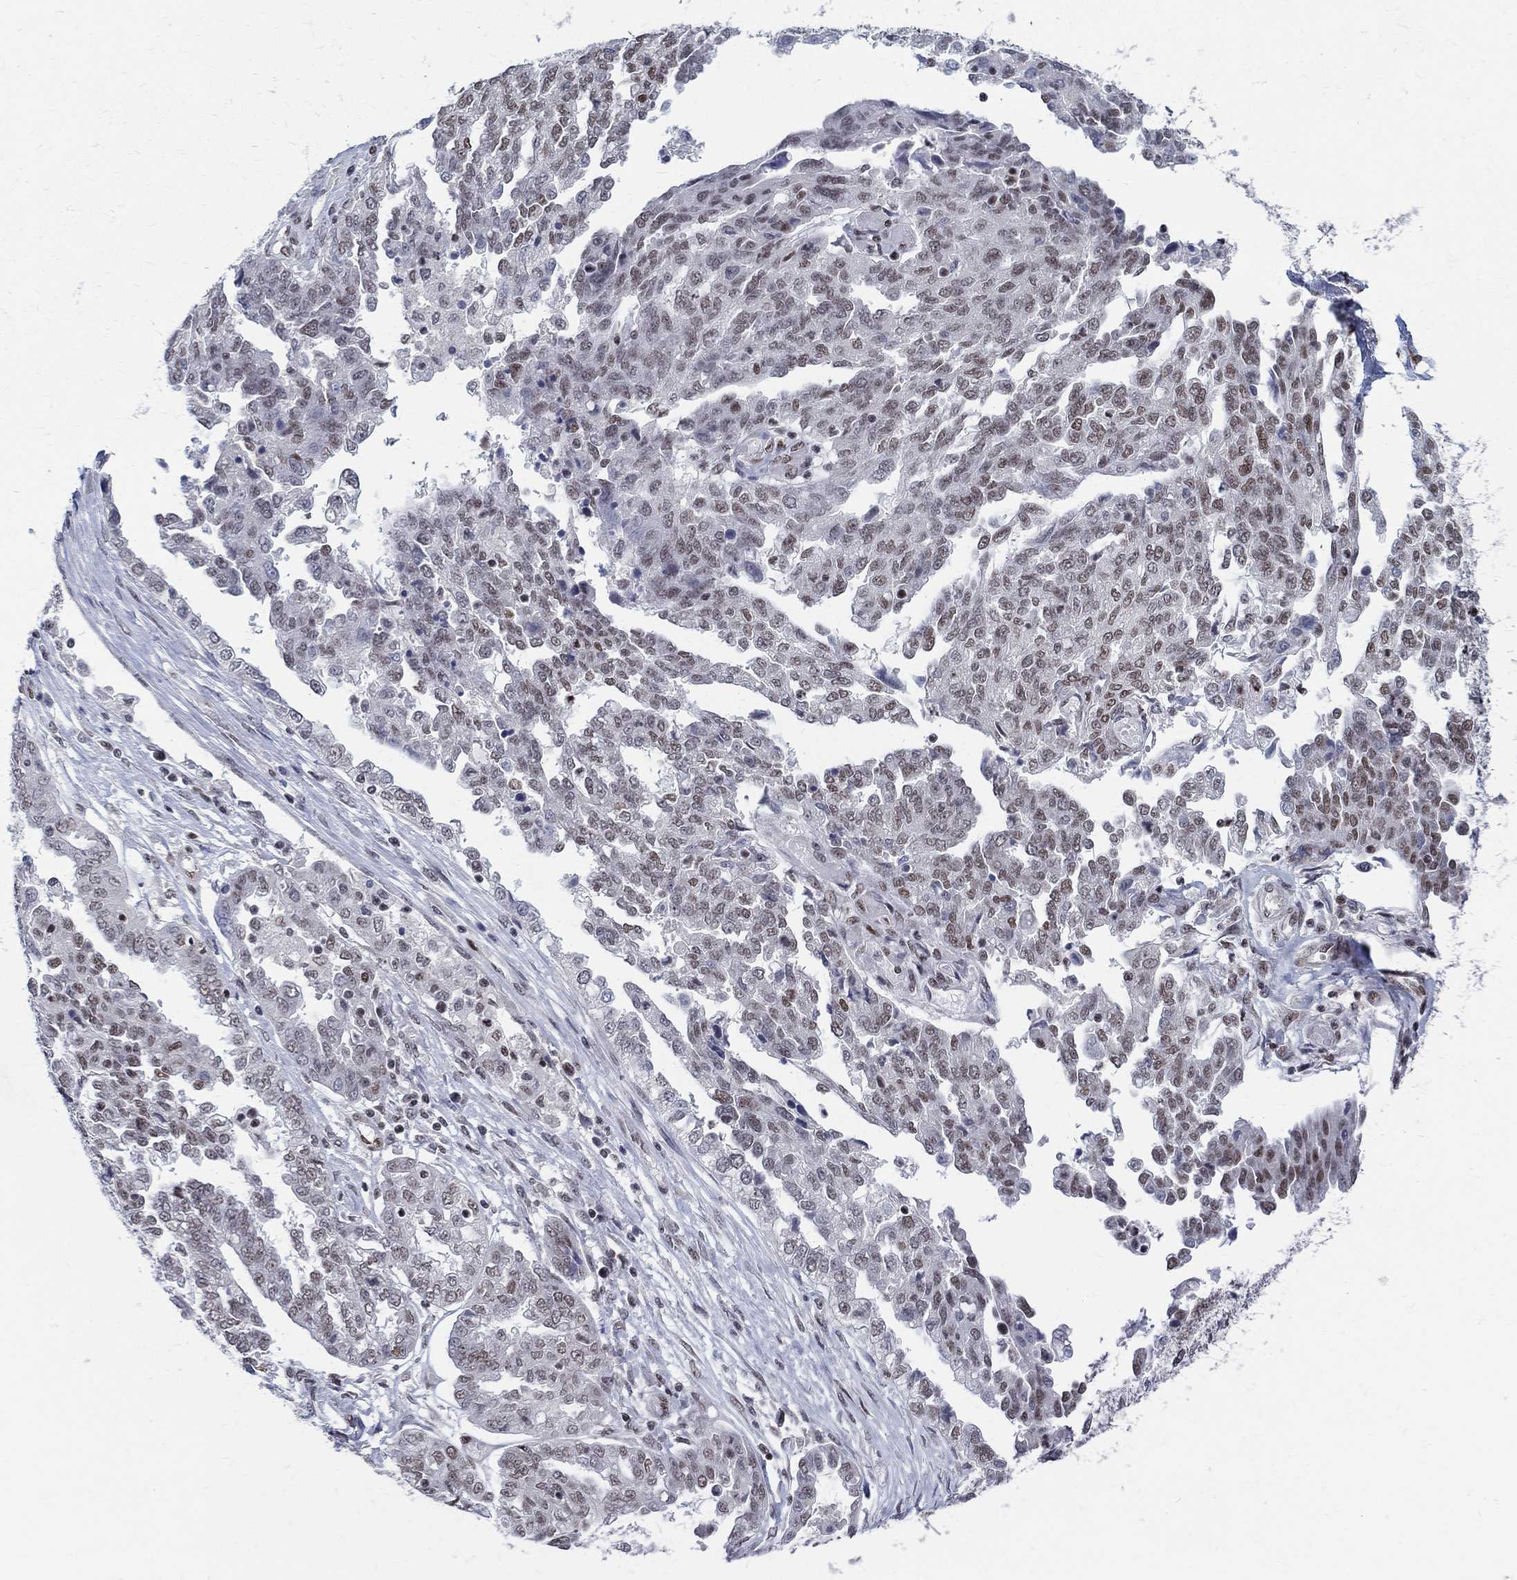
{"staining": {"intensity": "moderate", "quantity": "25%-75%", "location": "nuclear"}, "tissue": "ovarian cancer", "cell_type": "Tumor cells", "image_type": "cancer", "snomed": [{"axis": "morphology", "description": "Cystadenocarcinoma, serous, NOS"}, {"axis": "topography", "description": "Ovary"}], "caption": "The image demonstrates a brown stain indicating the presence of a protein in the nuclear of tumor cells in ovarian cancer.", "gene": "FBXO16", "patient": {"sex": "female", "age": 67}}